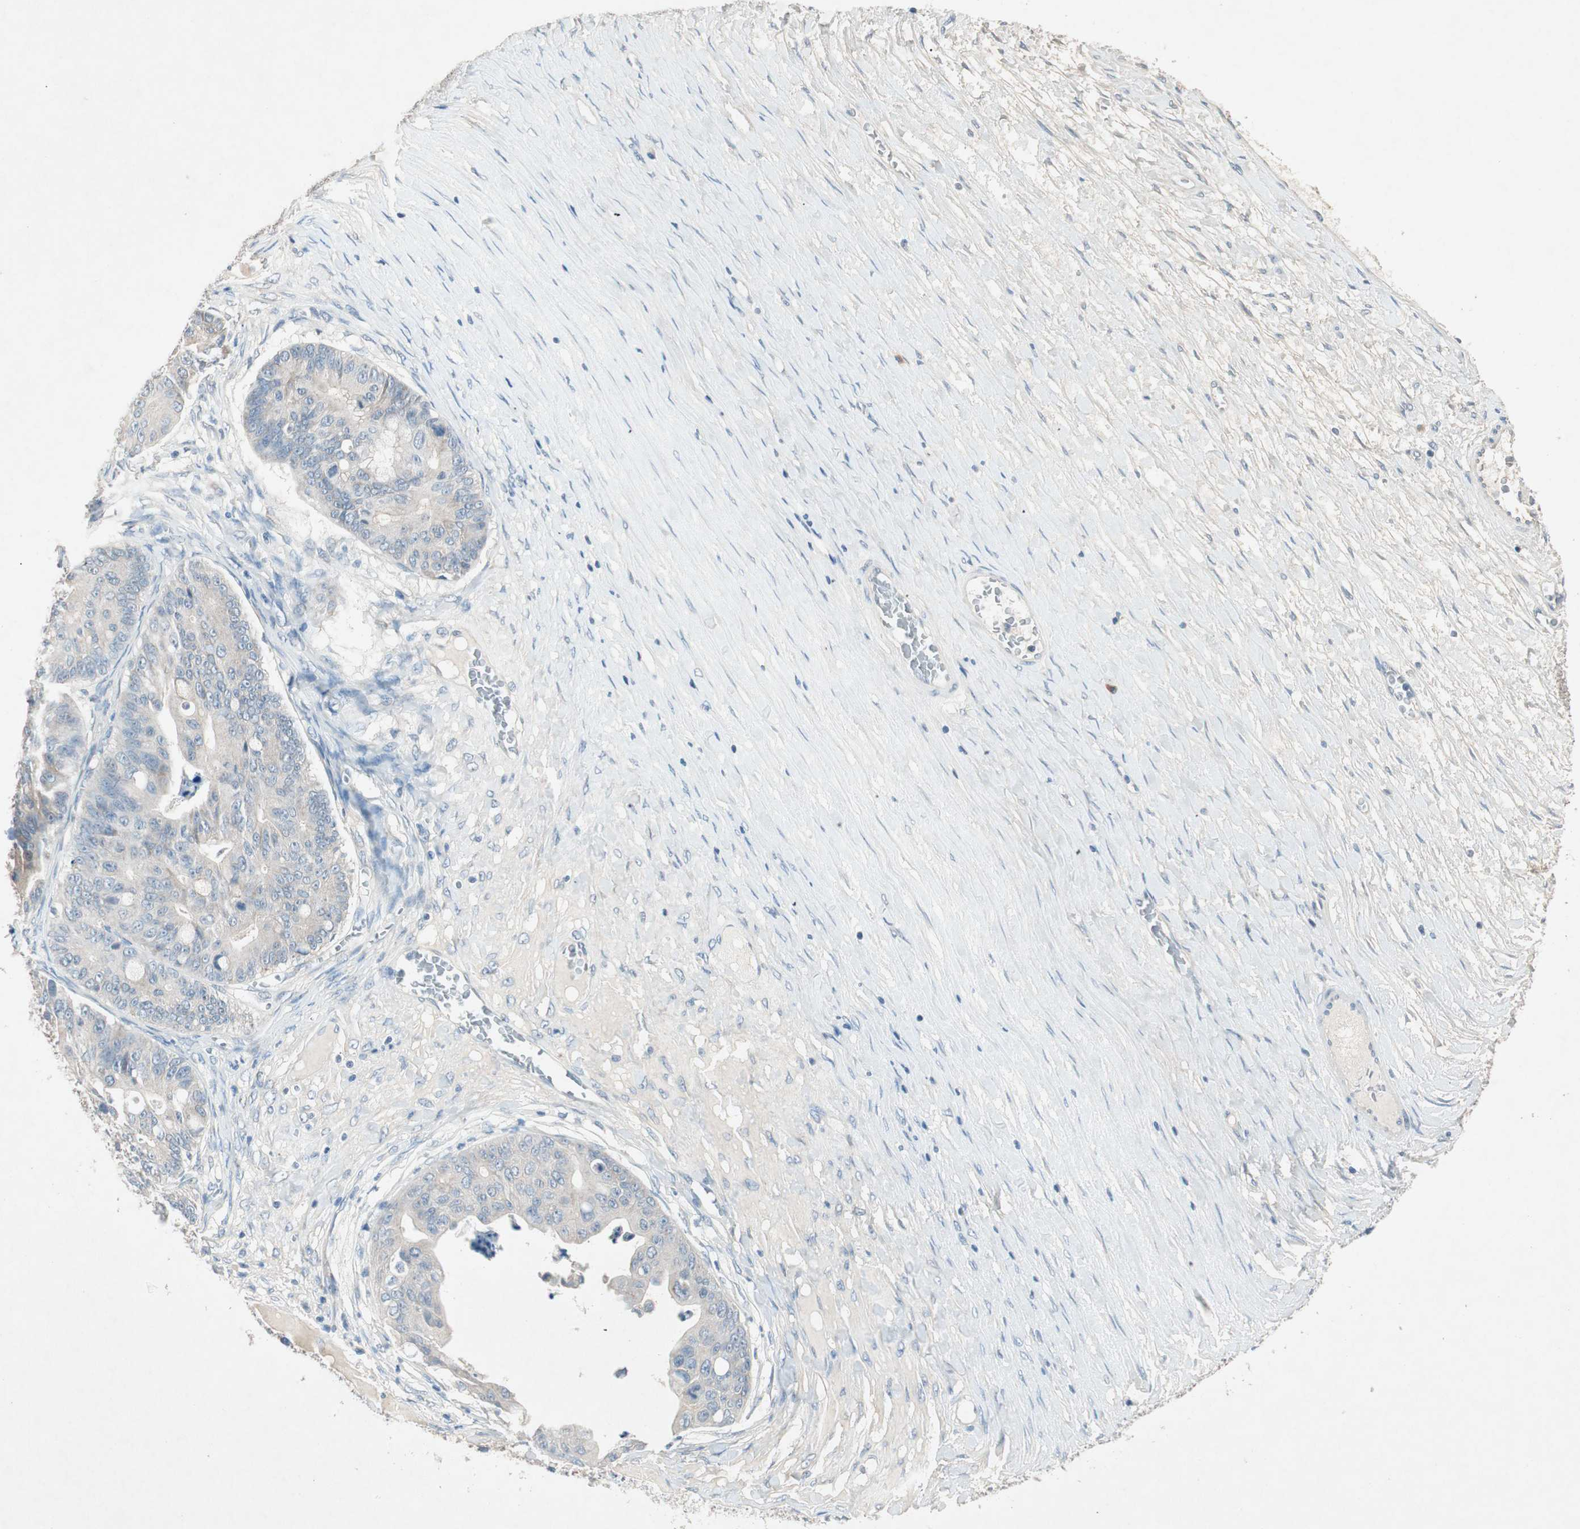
{"staining": {"intensity": "negative", "quantity": "none", "location": "none"}, "tissue": "ovarian cancer", "cell_type": "Tumor cells", "image_type": "cancer", "snomed": [{"axis": "morphology", "description": "Cystadenocarcinoma, mucinous, NOS"}, {"axis": "topography", "description": "Ovary"}], "caption": "Immunohistochemistry micrograph of neoplastic tissue: human ovarian cancer (mucinous cystadenocarcinoma) stained with DAB demonstrates no significant protein expression in tumor cells. The staining was performed using DAB to visualize the protein expression in brown, while the nuclei were stained in blue with hematoxylin (Magnification: 20x).", "gene": "NKAIN1", "patient": {"sex": "female", "age": 37}}